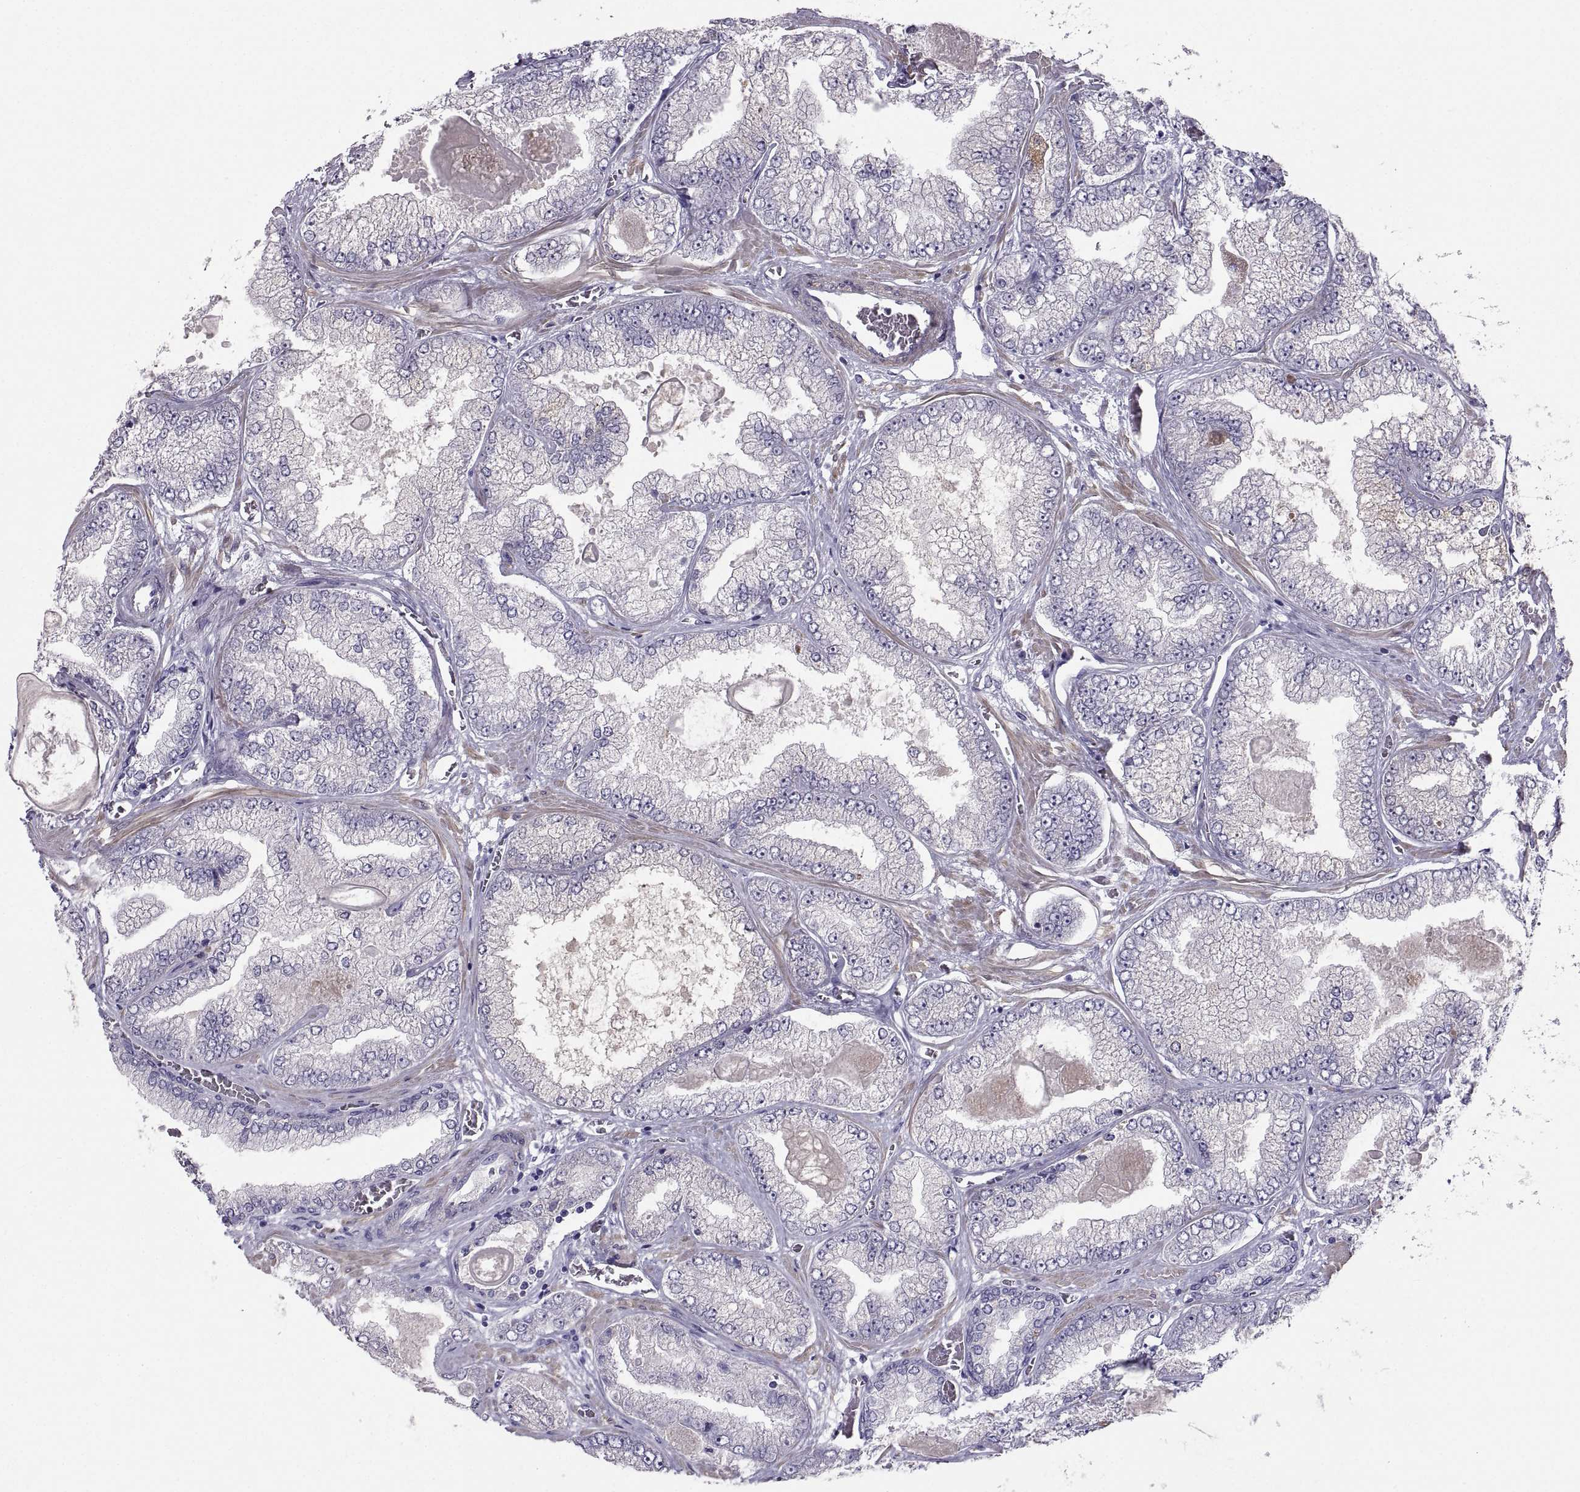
{"staining": {"intensity": "negative", "quantity": "none", "location": "none"}, "tissue": "prostate cancer", "cell_type": "Tumor cells", "image_type": "cancer", "snomed": [{"axis": "morphology", "description": "Adenocarcinoma, Low grade"}, {"axis": "topography", "description": "Prostate"}], "caption": "Prostate low-grade adenocarcinoma was stained to show a protein in brown. There is no significant positivity in tumor cells. (Stains: DAB (3,3'-diaminobenzidine) IHC with hematoxylin counter stain, Microscopy: brightfield microscopy at high magnification).", "gene": "IGSF1", "patient": {"sex": "male", "age": 57}}